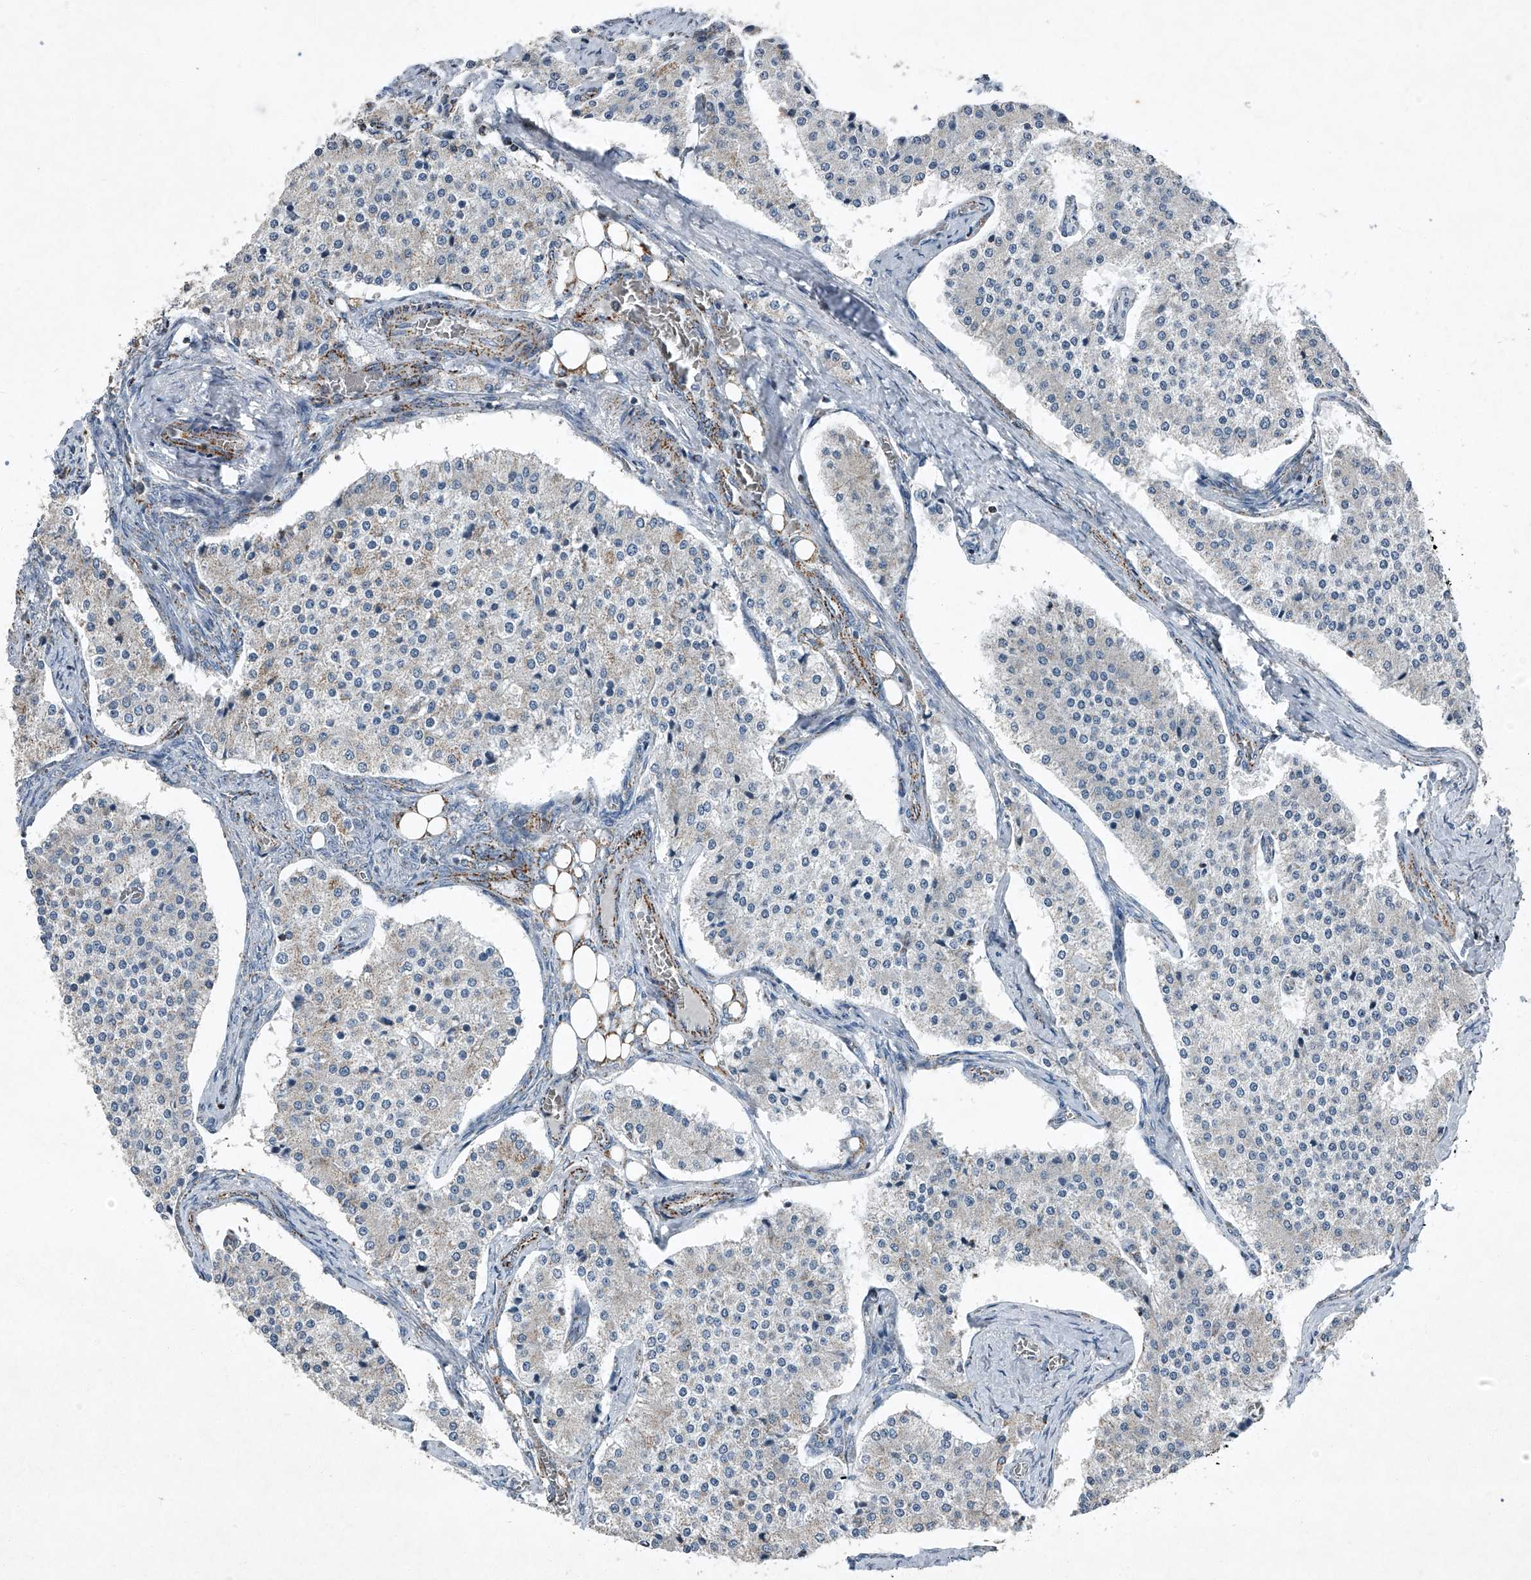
{"staining": {"intensity": "negative", "quantity": "none", "location": "none"}, "tissue": "carcinoid", "cell_type": "Tumor cells", "image_type": "cancer", "snomed": [{"axis": "morphology", "description": "Carcinoid, malignant, NOS"}, {"axis": "topography", "description": "Colon"}], "caption": "Protein analysis of malignant carcinoid exhibits no significant expression in tumor cells. (DAB (3,3'-diaminobenzidine) immunohistochemistry (IHC) visualized using brightfield microscopy, high magnification).", "gene": "CHRNA7", "patient": {"sex": "female", "age": 52}}